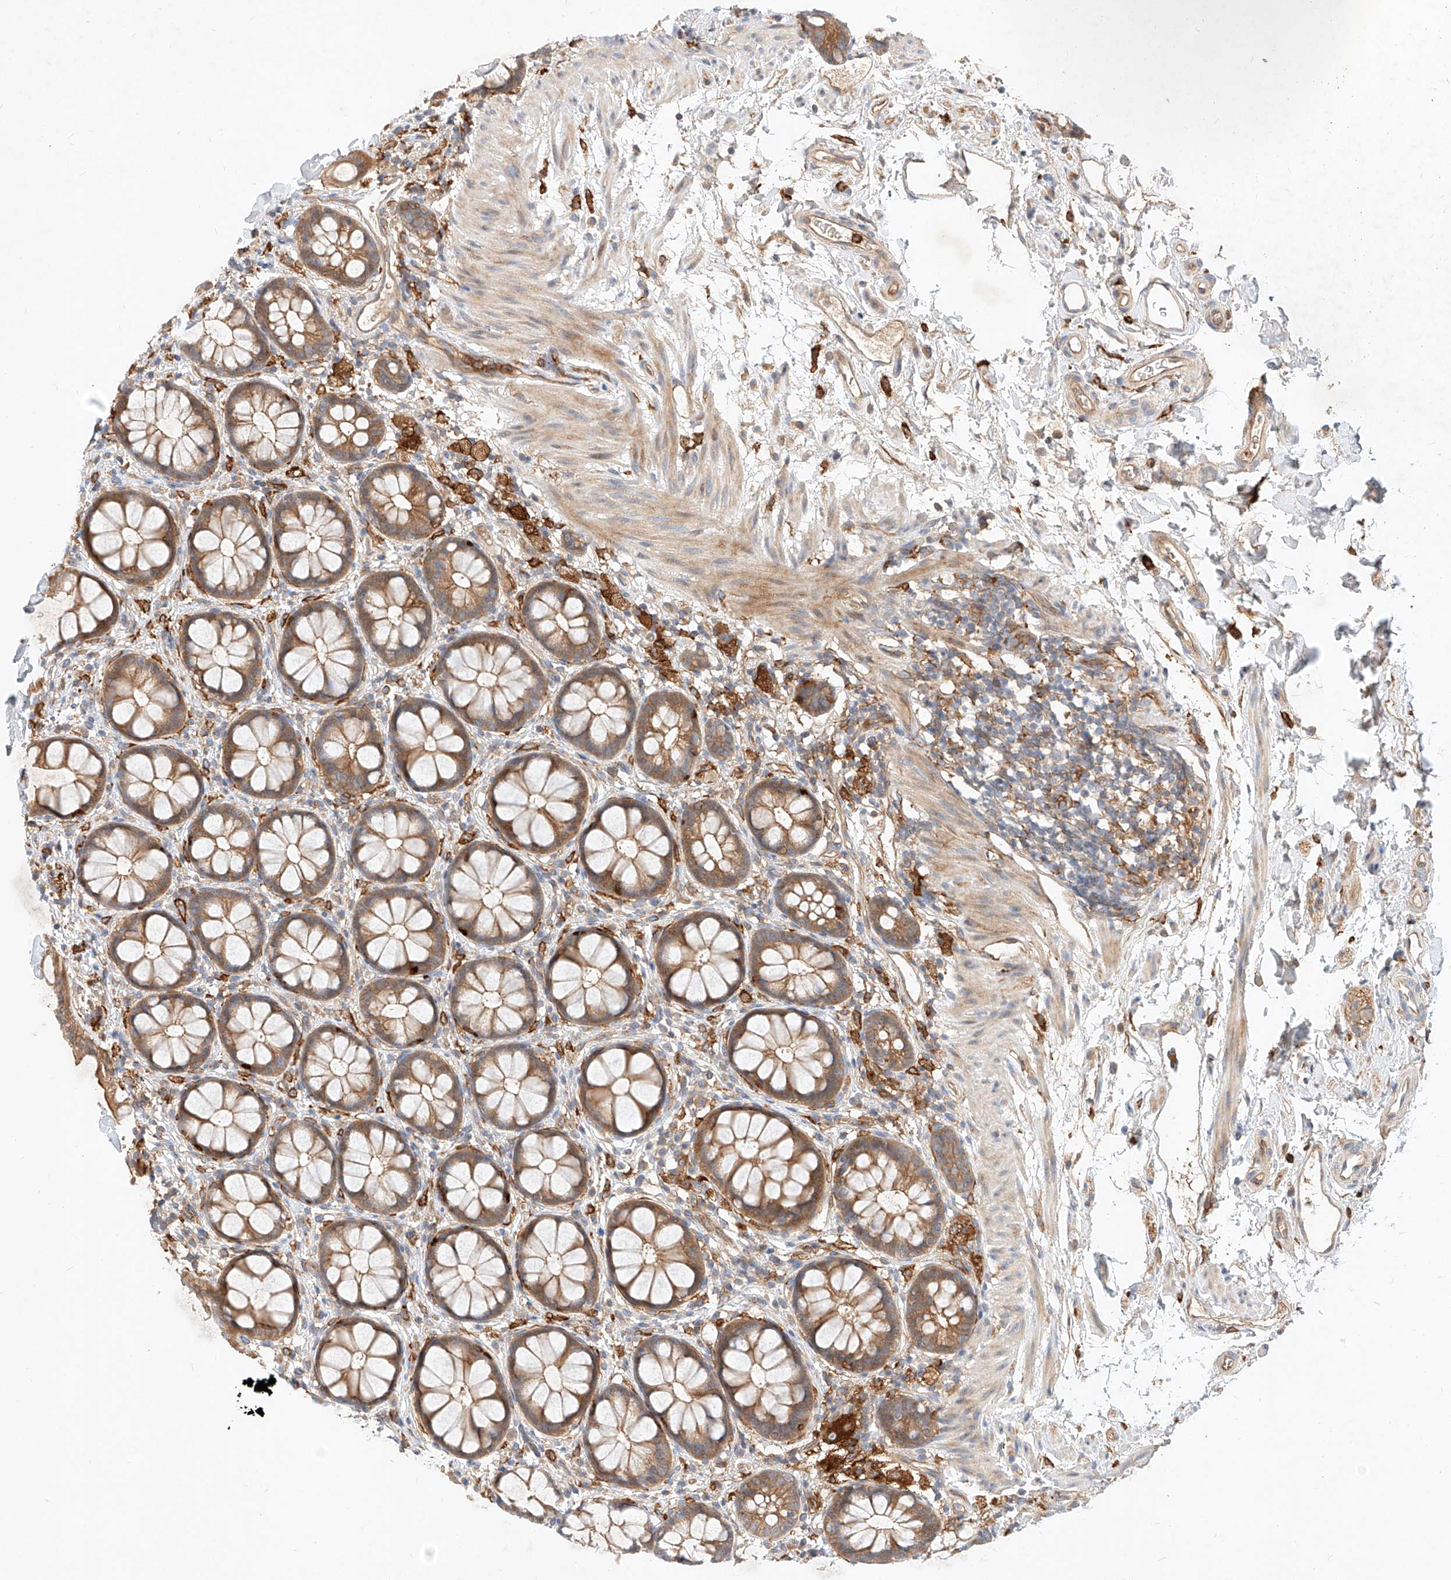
{"staining": {"intensity": "moderate", "quantity": ">75%", "location": "cytoplasmic/membranous"}, "tissue": "rectum", "cell_type": "Glandular cells", "image_type": "normal", "snomed": [{"axis": "morphology", "description": "Normal tissue, NOS"}, {"axis": "topography", "description": "Rectum"}], "caption": "A brown stain labels moderate cytoplasmic/membranous staining of a protein in glandular cells of unremarkable human rectum.", "gene": "NFAM1", "patient": {"sex": "female", "age": 65}}